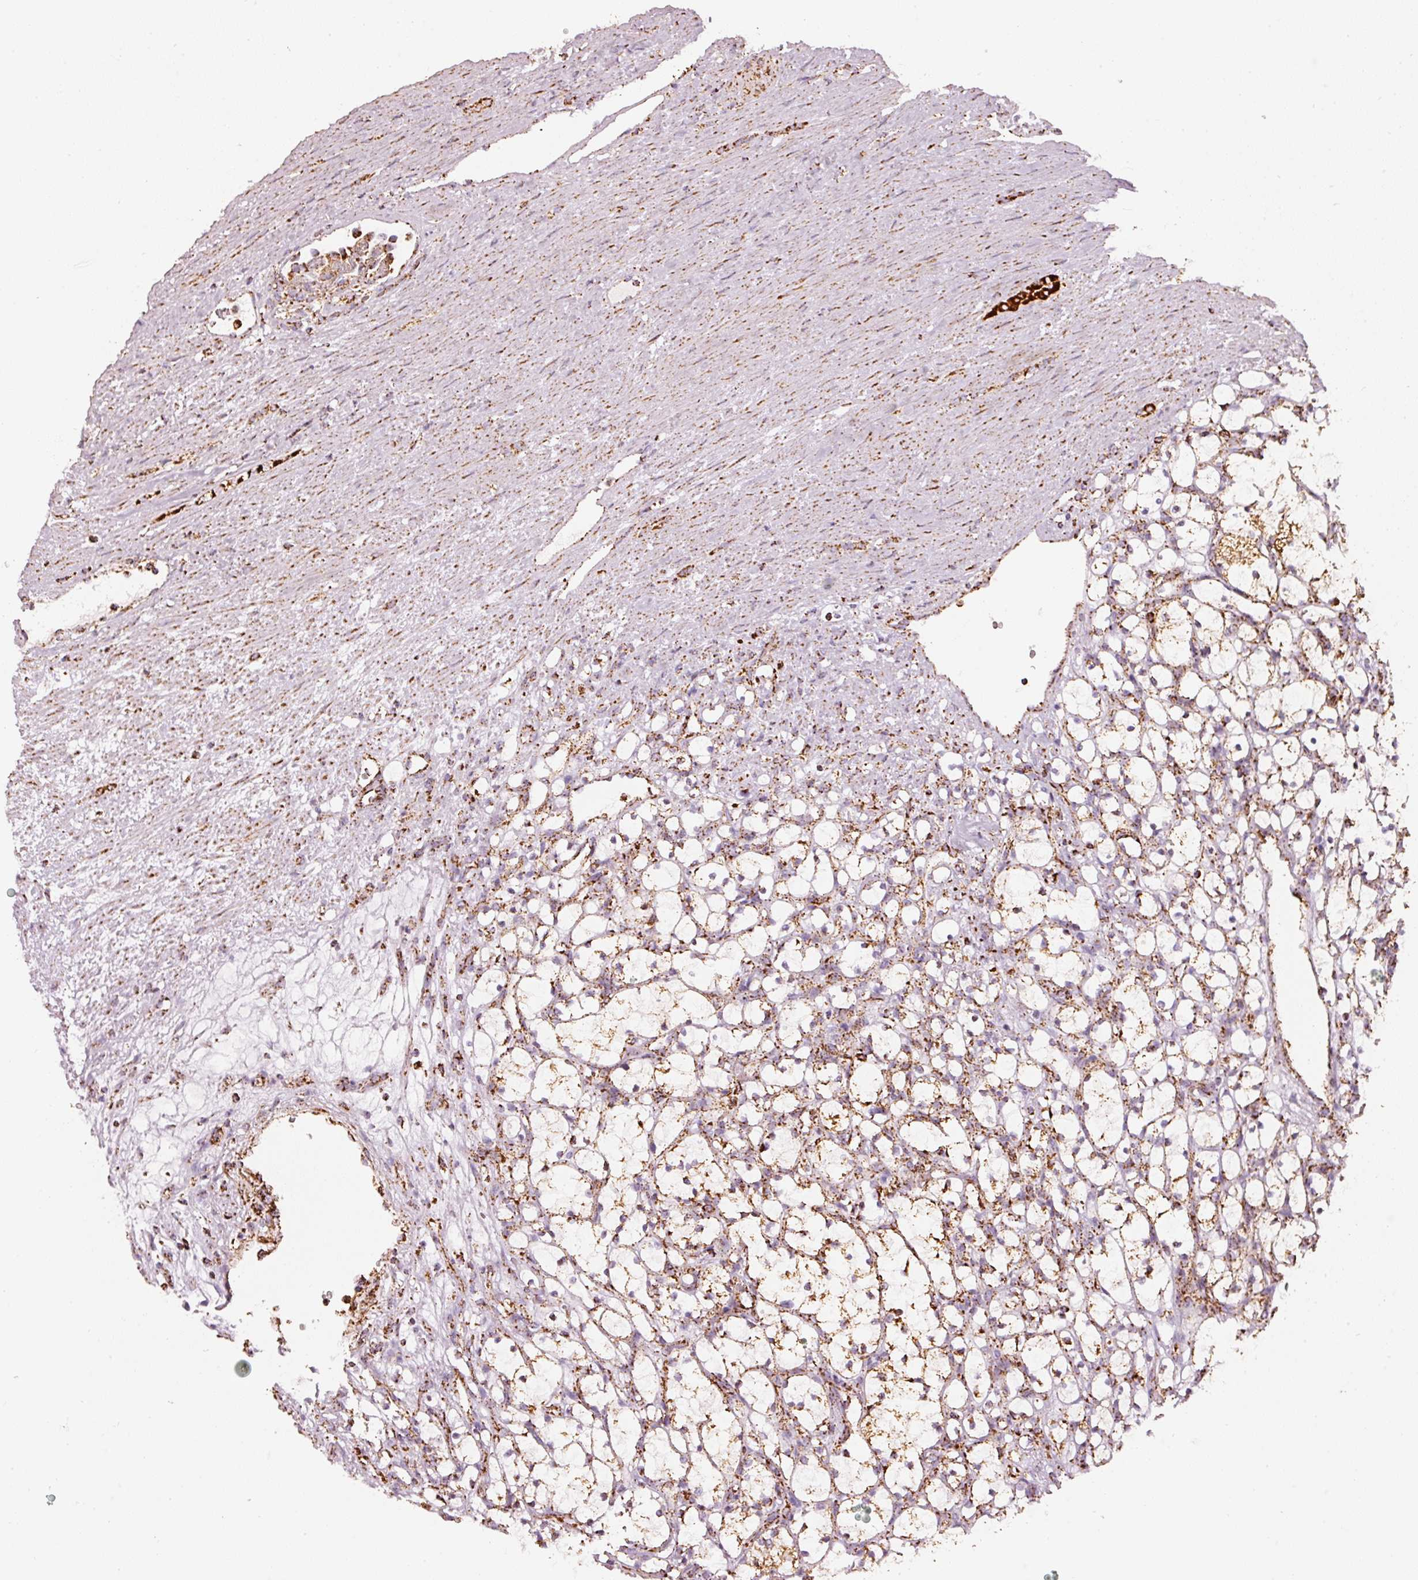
{"staining": {"intensity": "moderate", "quantity": ">75%", "location": "cytoplasmic/membranous"}, "tissue": "renal cancer", "cell_type": "Tumor cells", "image_type": "cancer", "snomed": [{"axis": "morphology", "description": "Adenocarcinoma, NOS"}, {"axis": "topography", "description": "Kidney"}], "caption": "Immunohistochemistry (IHC) histopathology image of human renal adenocarcinoma stained for a protein (brown), which exhibits medium levels of moderate cytoplasmic/membranous positivity in approximately >75% of tumor cells.", "gene": "UQCRC1", "patient": {"sex": "female", "age": 69}}